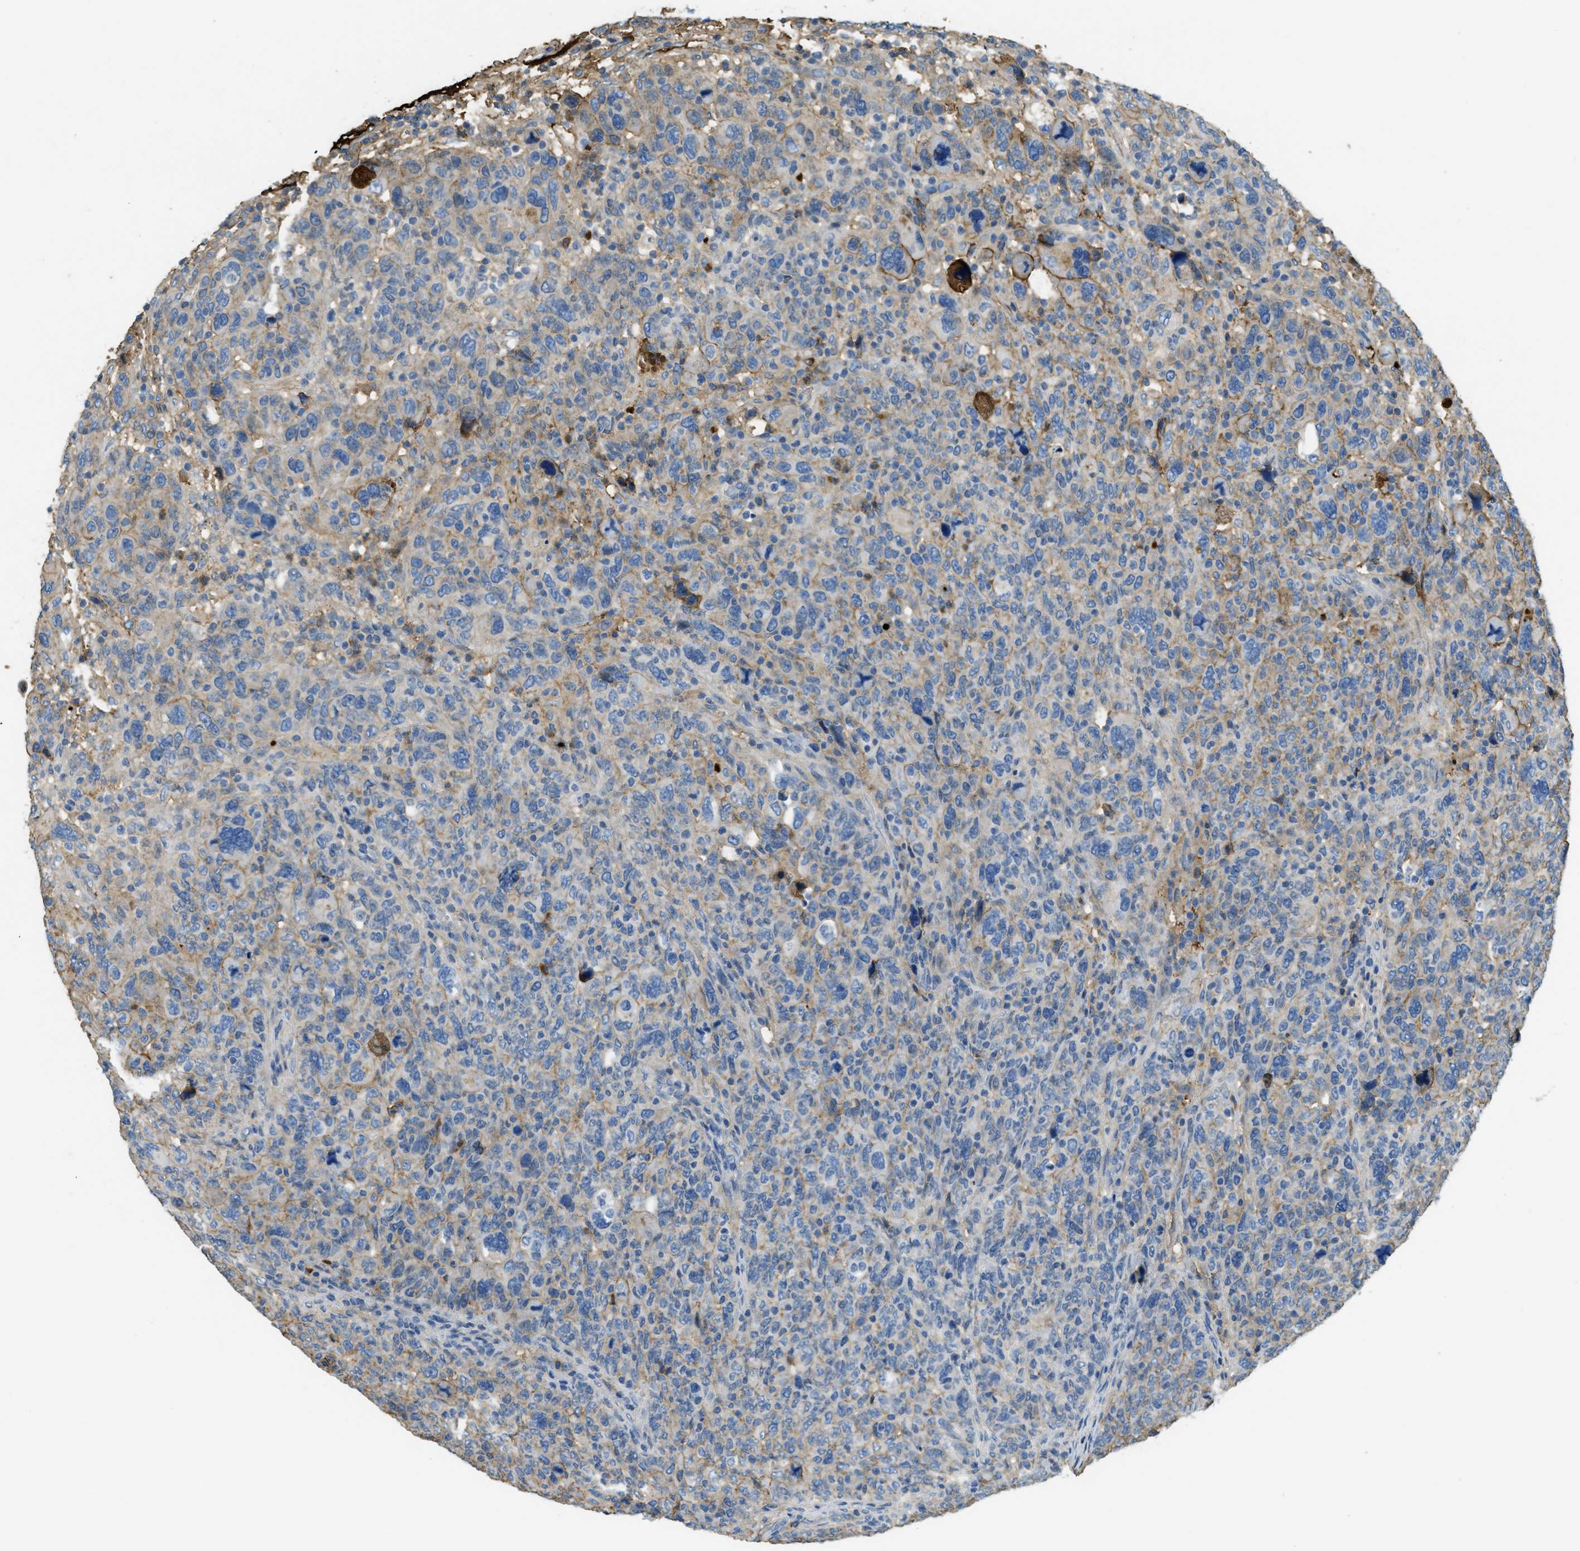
{"staining": {"intensity": "moderate", "quantity": ">75%", "location": "cytoplasmic/membranous"}, "tissue": "breast cancer", "cell_type": "Tumor cells", "image_type": "cancer", "snomed": [{"axis": "morphology", "description": "Duct carcinoma"}, {"axis": "topography", "description": "Breast"}], "caption": "Breast intraductal carcinoma stained for a protein displays moderate cytoplasmic/membranous positivity in tumor cells.", "gene": "PRTN3", "patient": {"sex": "female", "age": 37}}